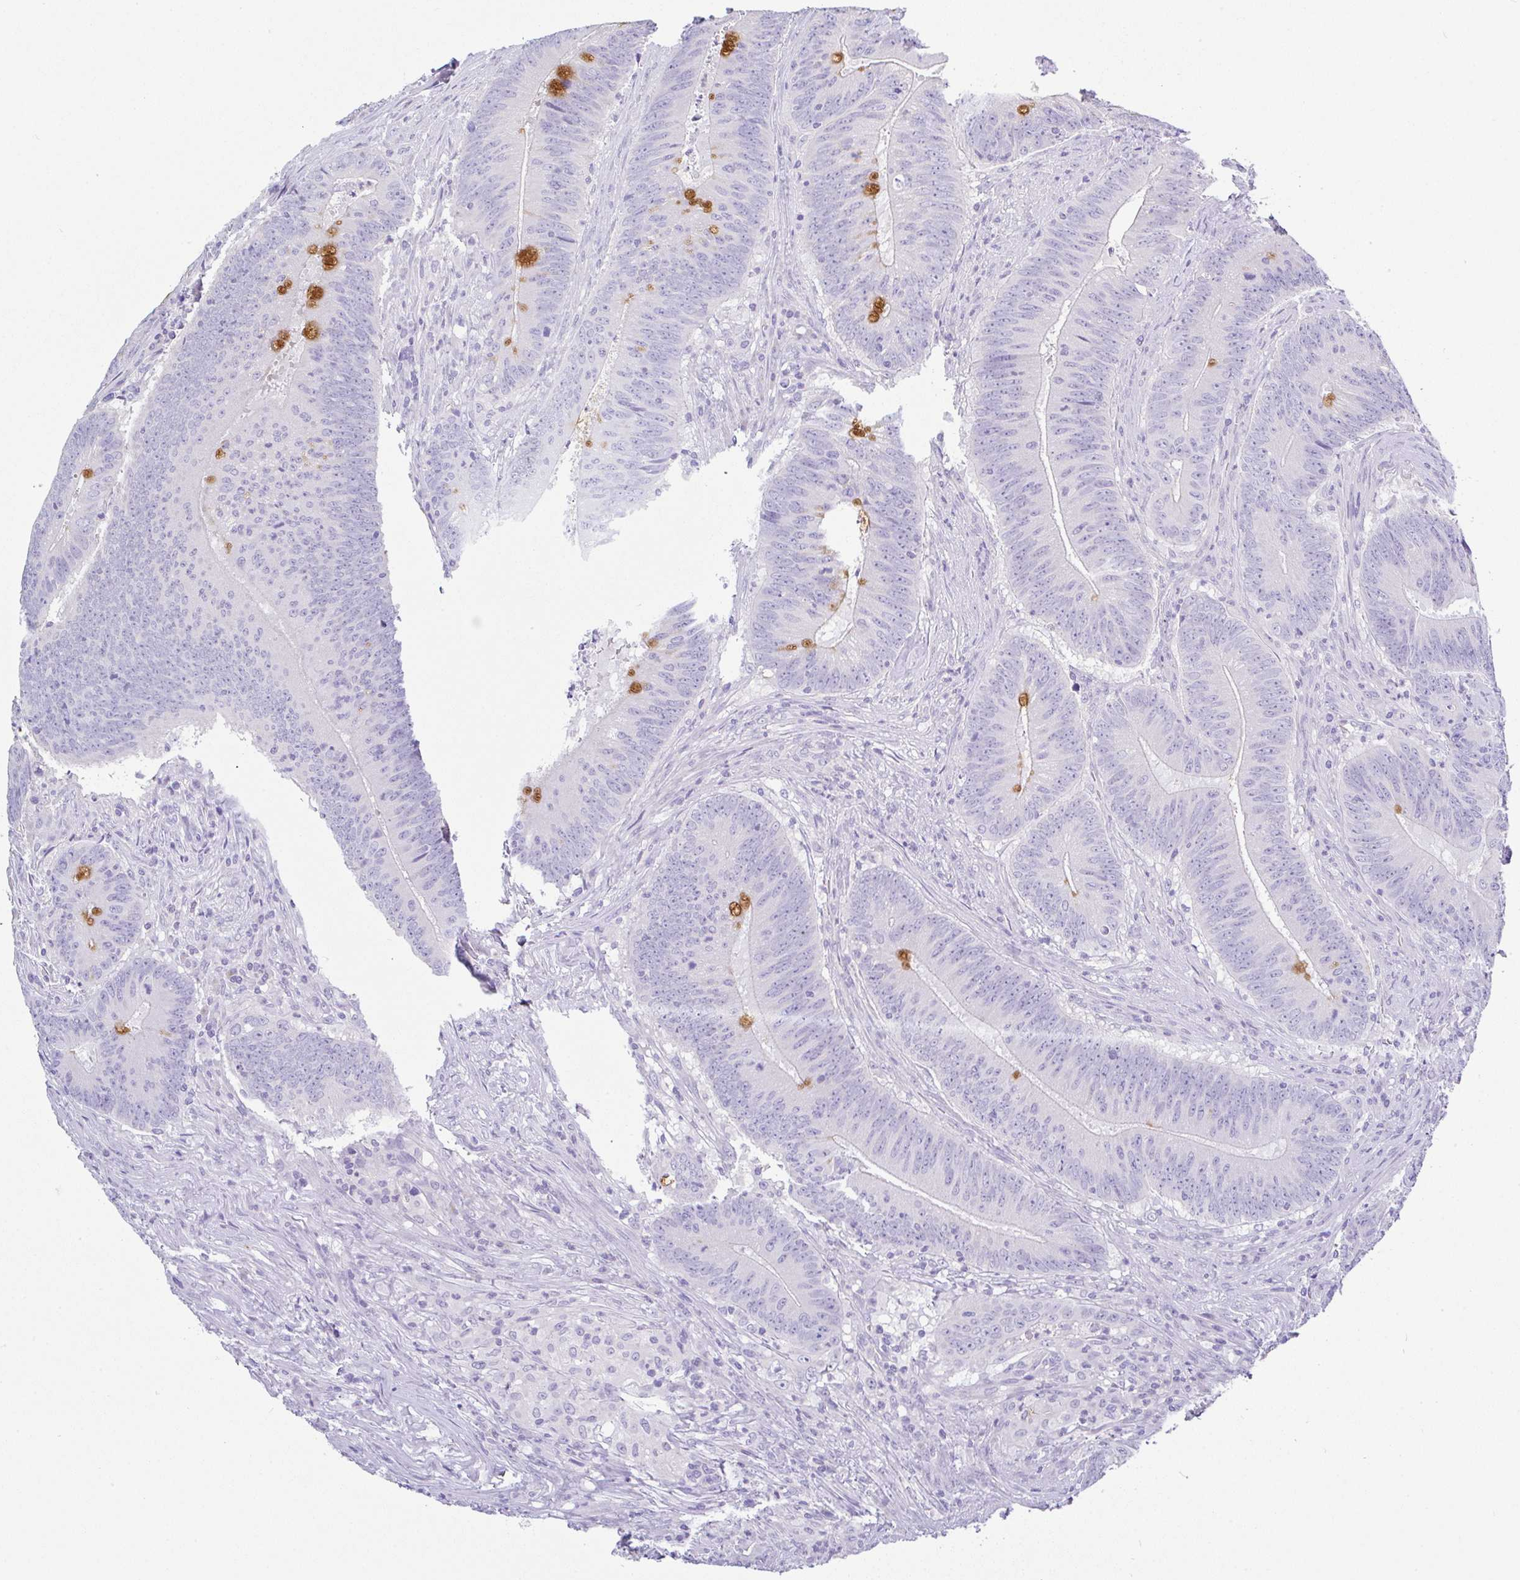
{"staining": {"intensity": "negative", "quantity": "none", "location": "none"}, "tissue": "colorectal cancer", "cell_type": "Tumor cells", "image_type": "cancer", "snomed": [{"axis": "morphology", "description": "Adenocarcinoma, NOS"}, {"axis": "topography", "description": "Colon"}], "caption": "IHC image of human colorectal cancer (adenocarcinoma) stained for a protein (brown), which demonstrates no staining in tumor cells. (IHC, brightfield microscopy, high magnification).", "gene": "SERPINE3", "patient": {"sex": "female", "age": 87}}